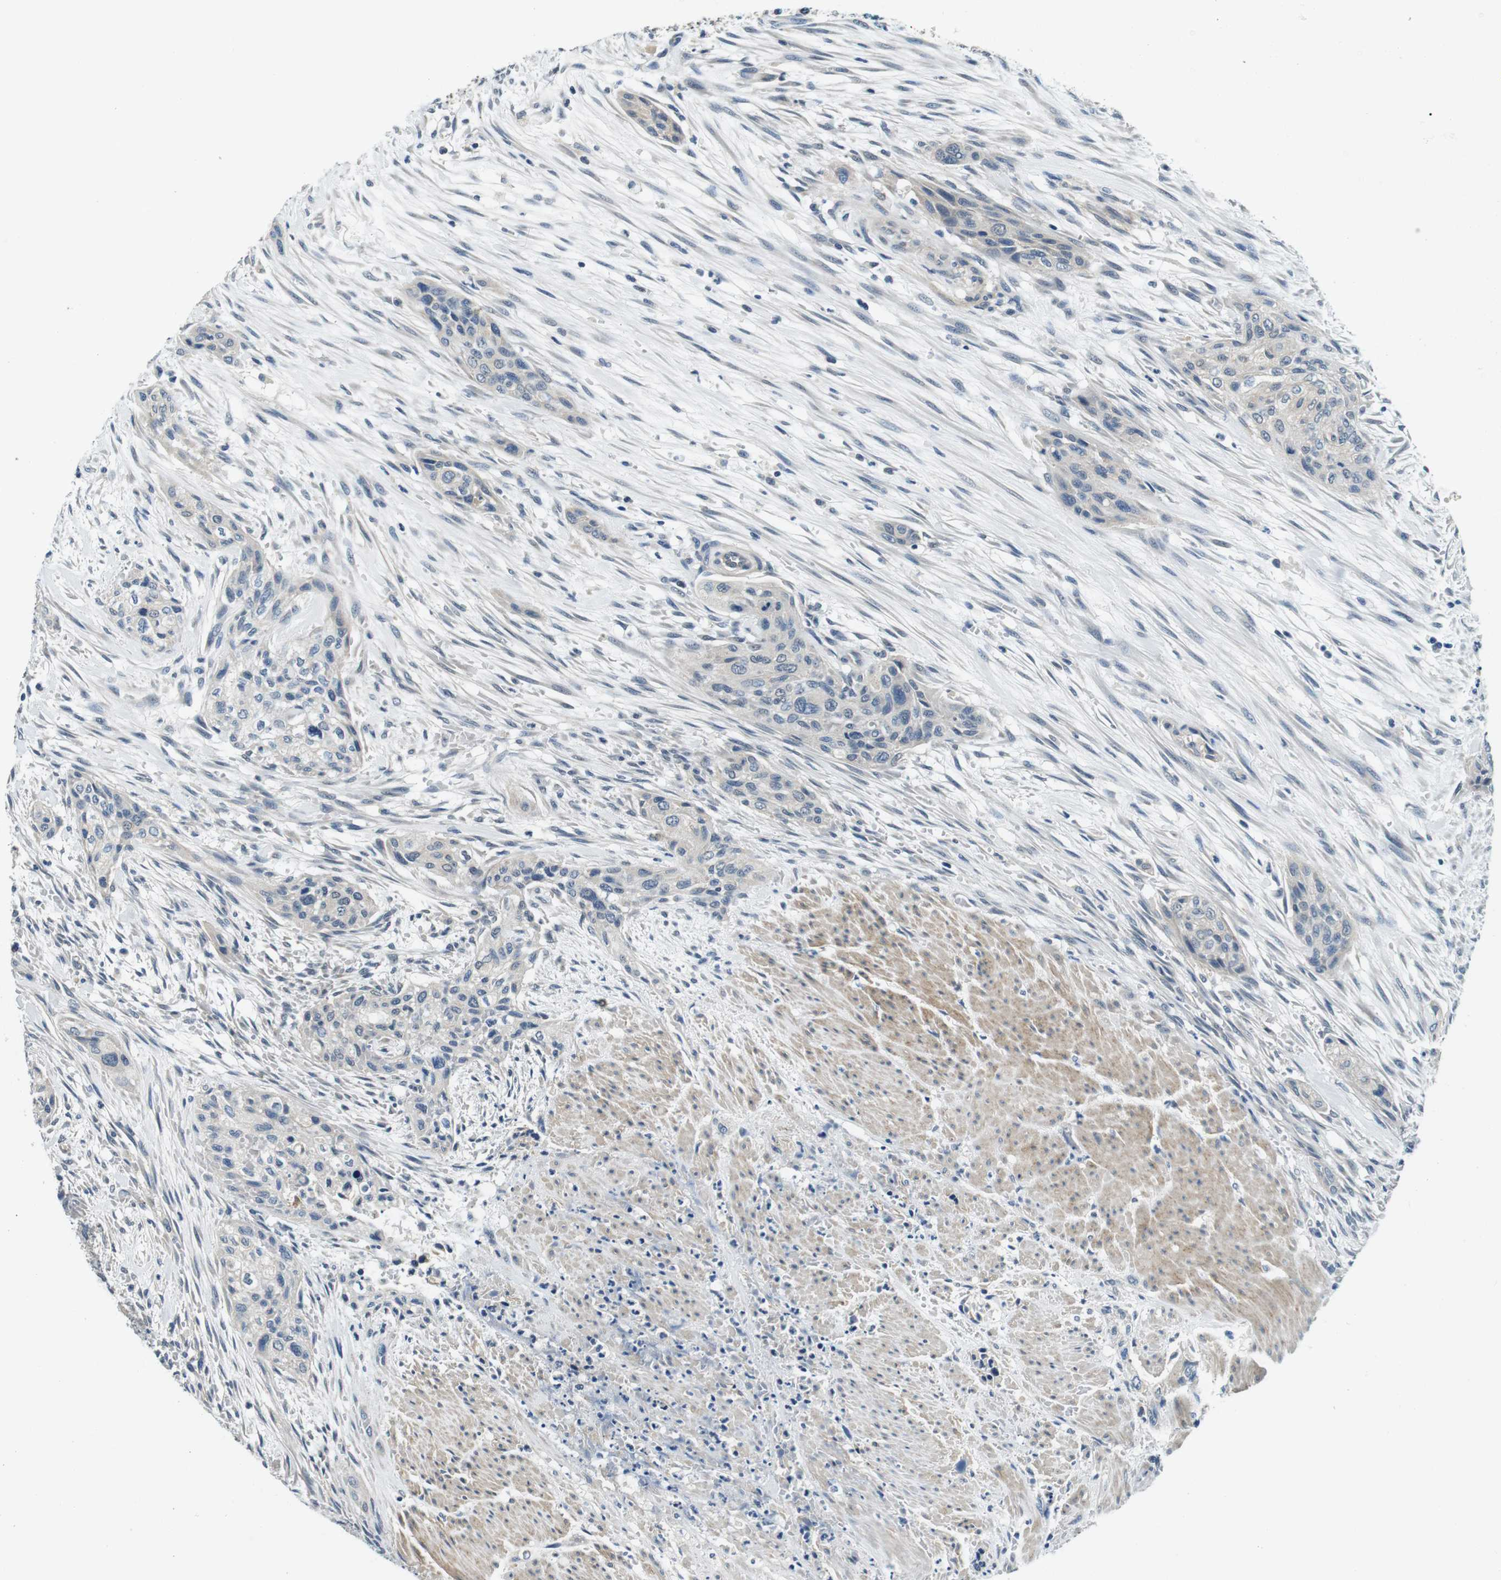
{"staining": {"intensity": "negative", "quantity": "none", "location": "none"}, "tissue": "urothelial cancer", "cell_type": "Tumor cells", "image_type": "cancer", "snomed": [{"axis": "morphology", "description": "Urothelial carcinoma, High grade"}, {"axis": "topography", "description": "Urinary bladder"}], "caption": "Tumor cells are negative for brown protein staining in high-grade urothelial carcinoma. (DAB immunohistochemistry visualized using brightfield microscopy, high magnification).", "gene": "DTNA", "patient": {"sex": "male", "age": 35}}